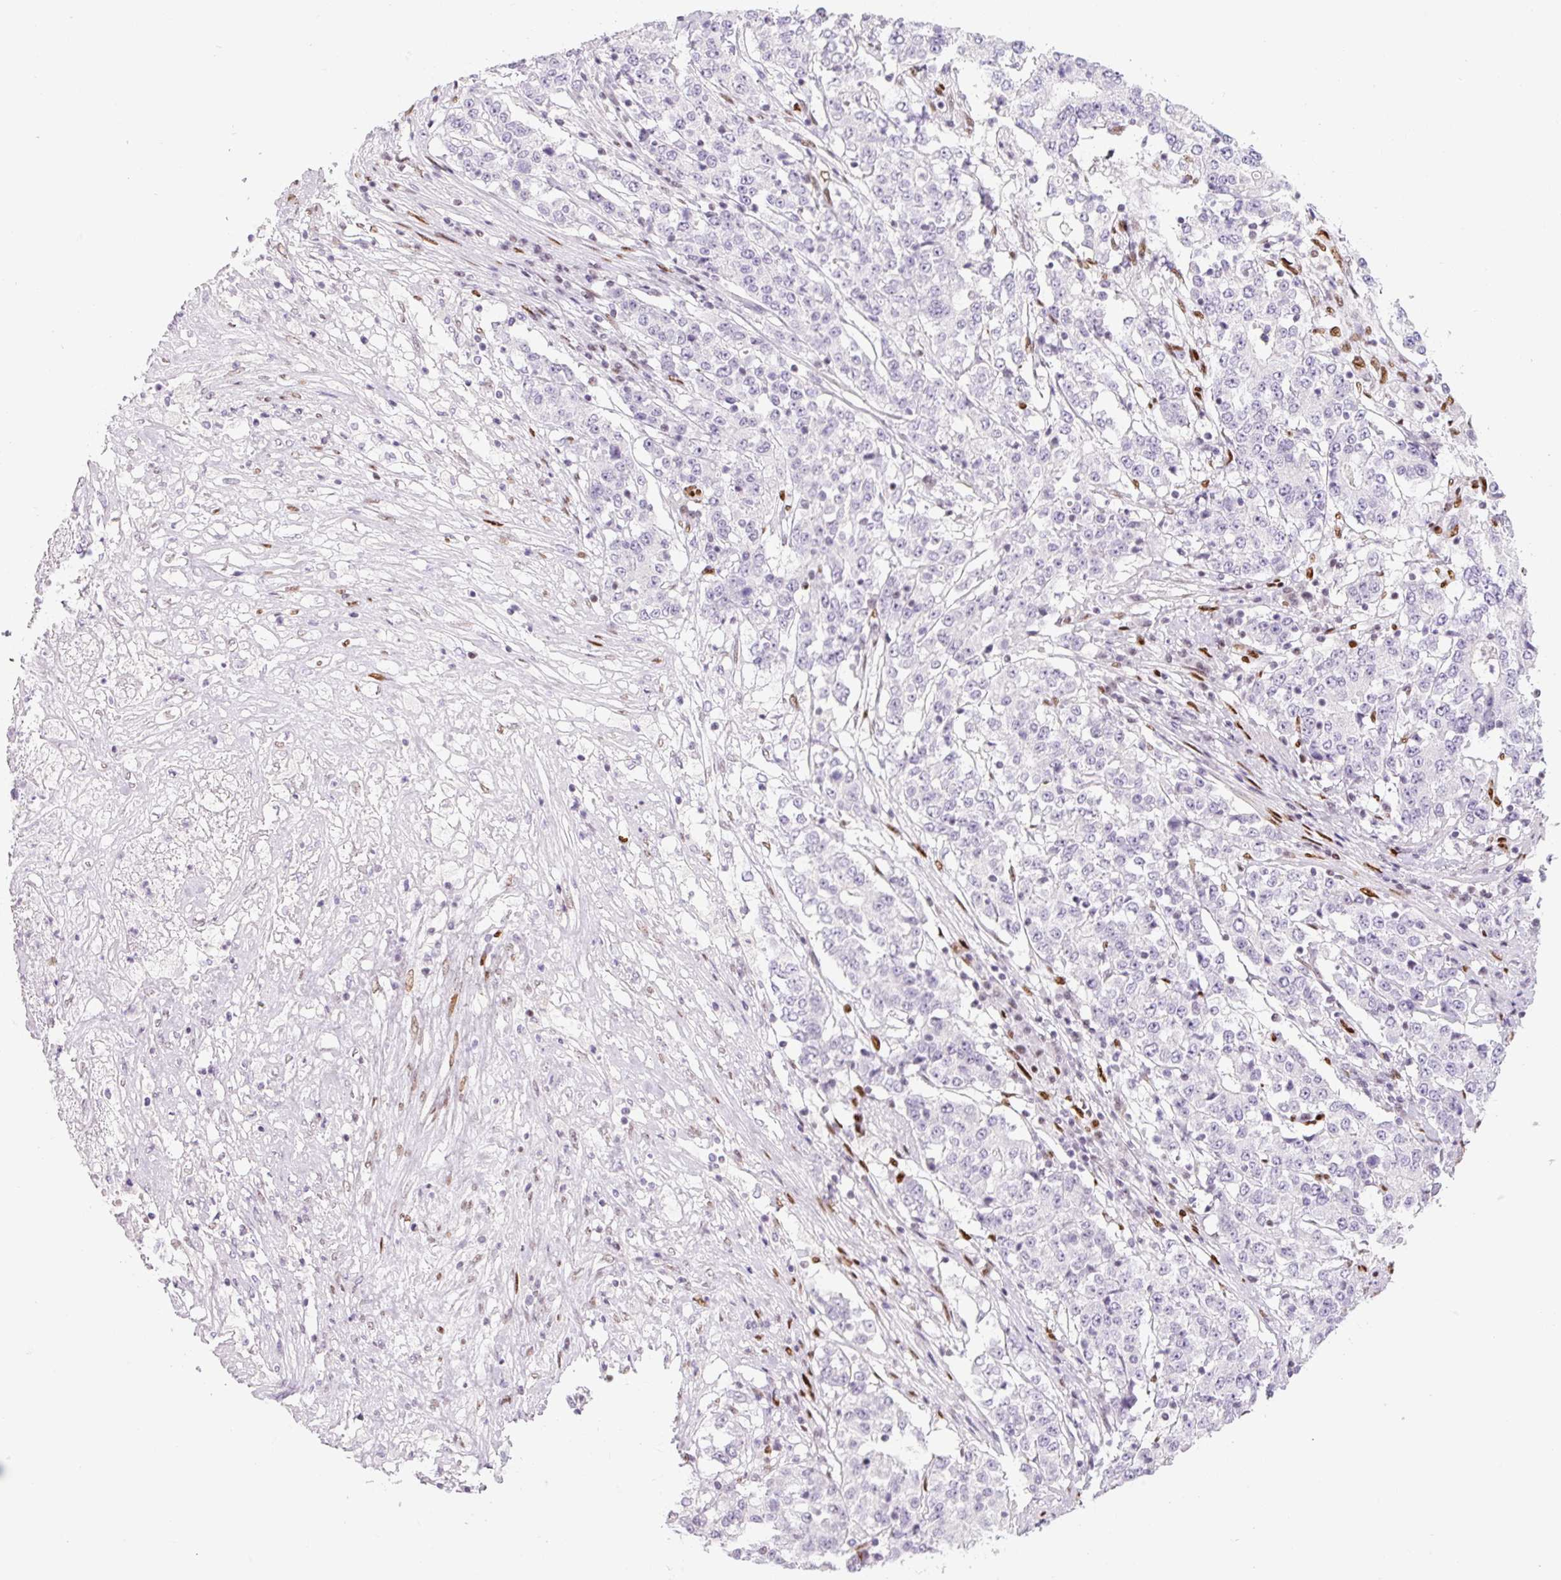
{"staining": {"intensity": "negative", "quantity": "none", "location": "none"}, "tissue": "stomach cancer", "cell_type": "Tumor cells", "image_type": "cancer", "snomed": [{"axis": "morphology", "description": "Adenocarcinoma, NOS"}, {"axis": "topography", "description": "Stomach"}], "caption": "This is an immunohistochemistry (IHC) image of human stomach cancer (adenocarcinoma). There is no positivity in tumor cells.", "gene": "ZEB1", "patient": {"sex": "male", "age": 59}}